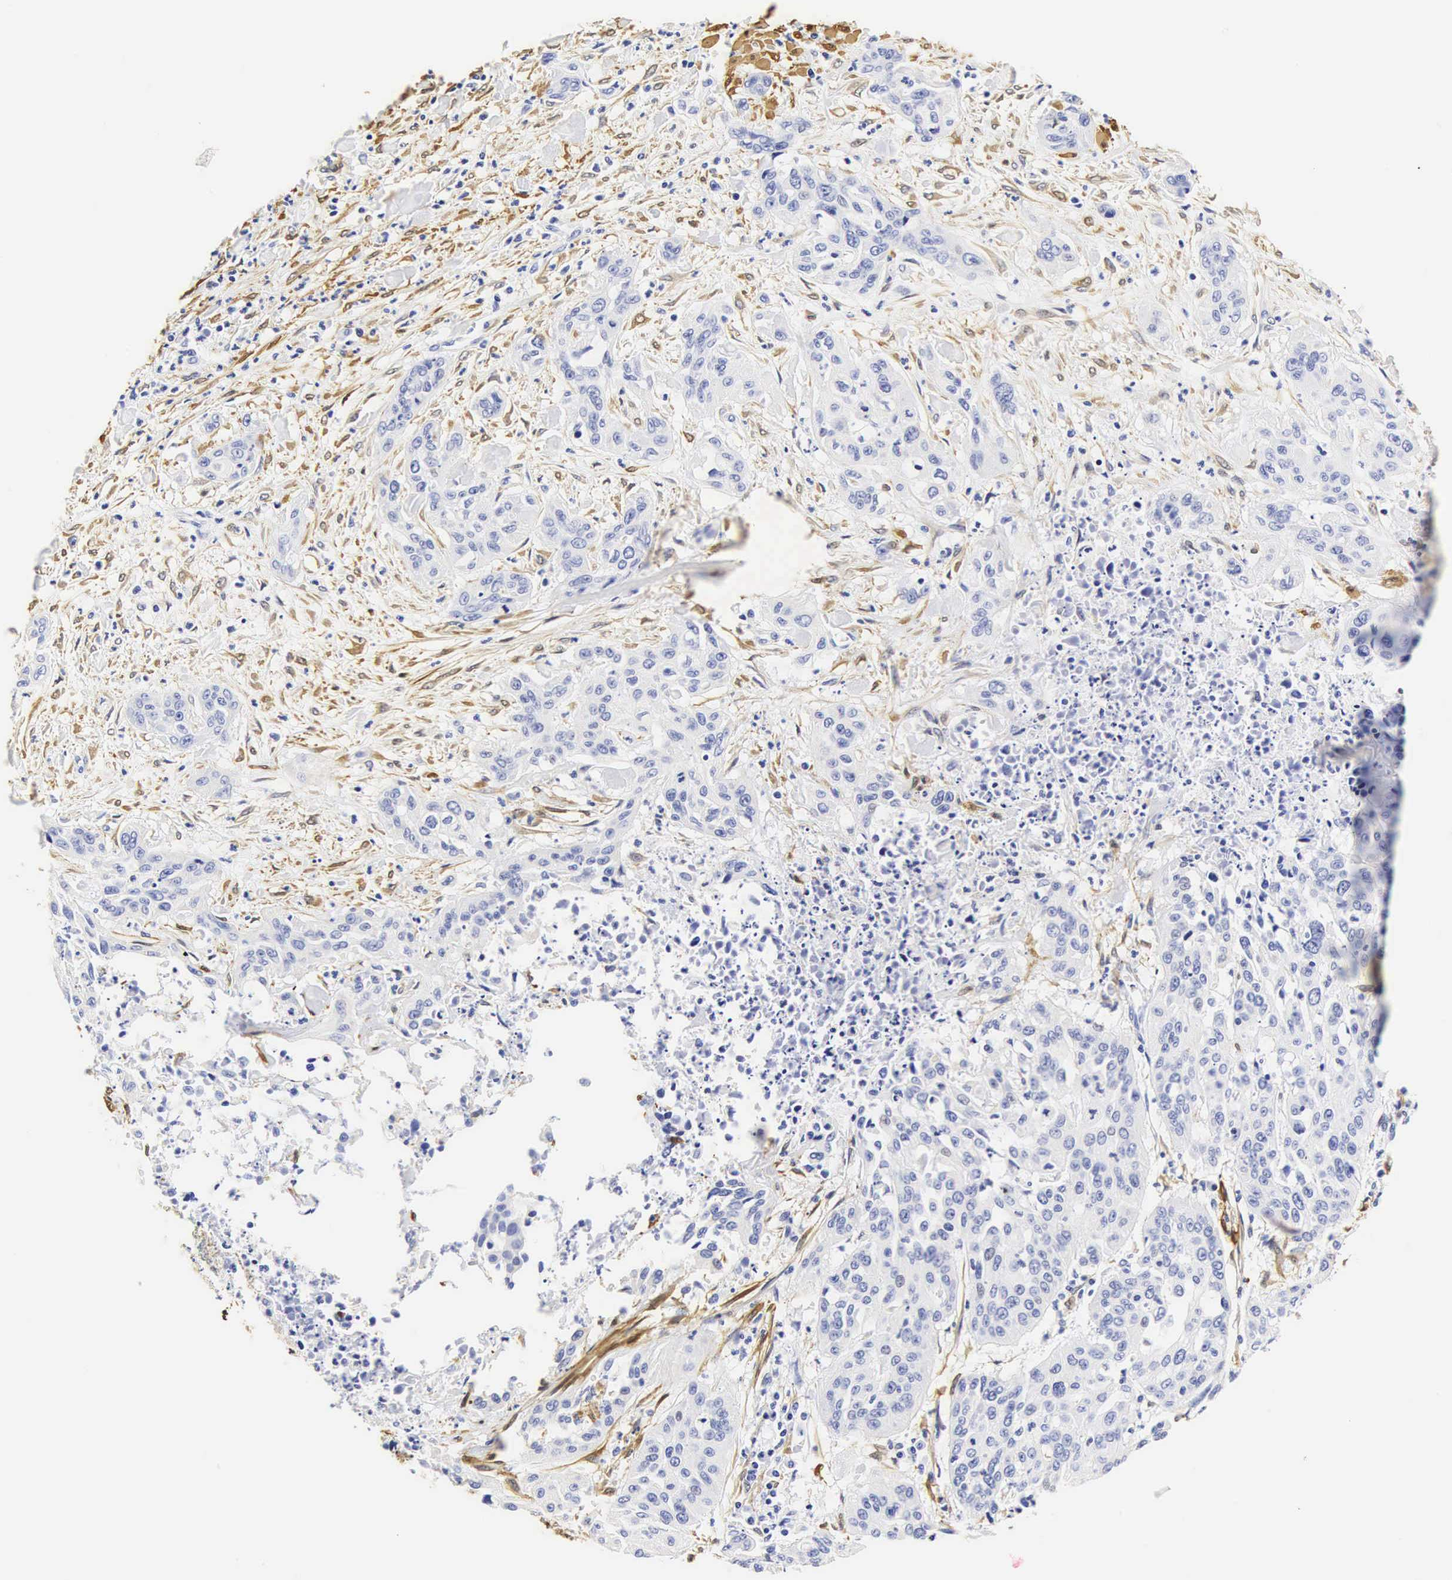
{"staining": {"intensity": "negative", "quantity": "none", "location": "none"}, "tissue": "cervical cancer", "cell_type": "Tumor cells", "image_type": "cancer", "snomed": [{"axis": "morphology", "description": "Squamous cell carcinoma, NOS"}, {"axis": "topography", "description": "Cervix"}], "caption": "Cervical squamous cell carcinoma was stained to show a protein in brown. There is no significant staining in tumor cells.", "gene": "CNN1", "patient": {"sex": "female", "age": 41}}